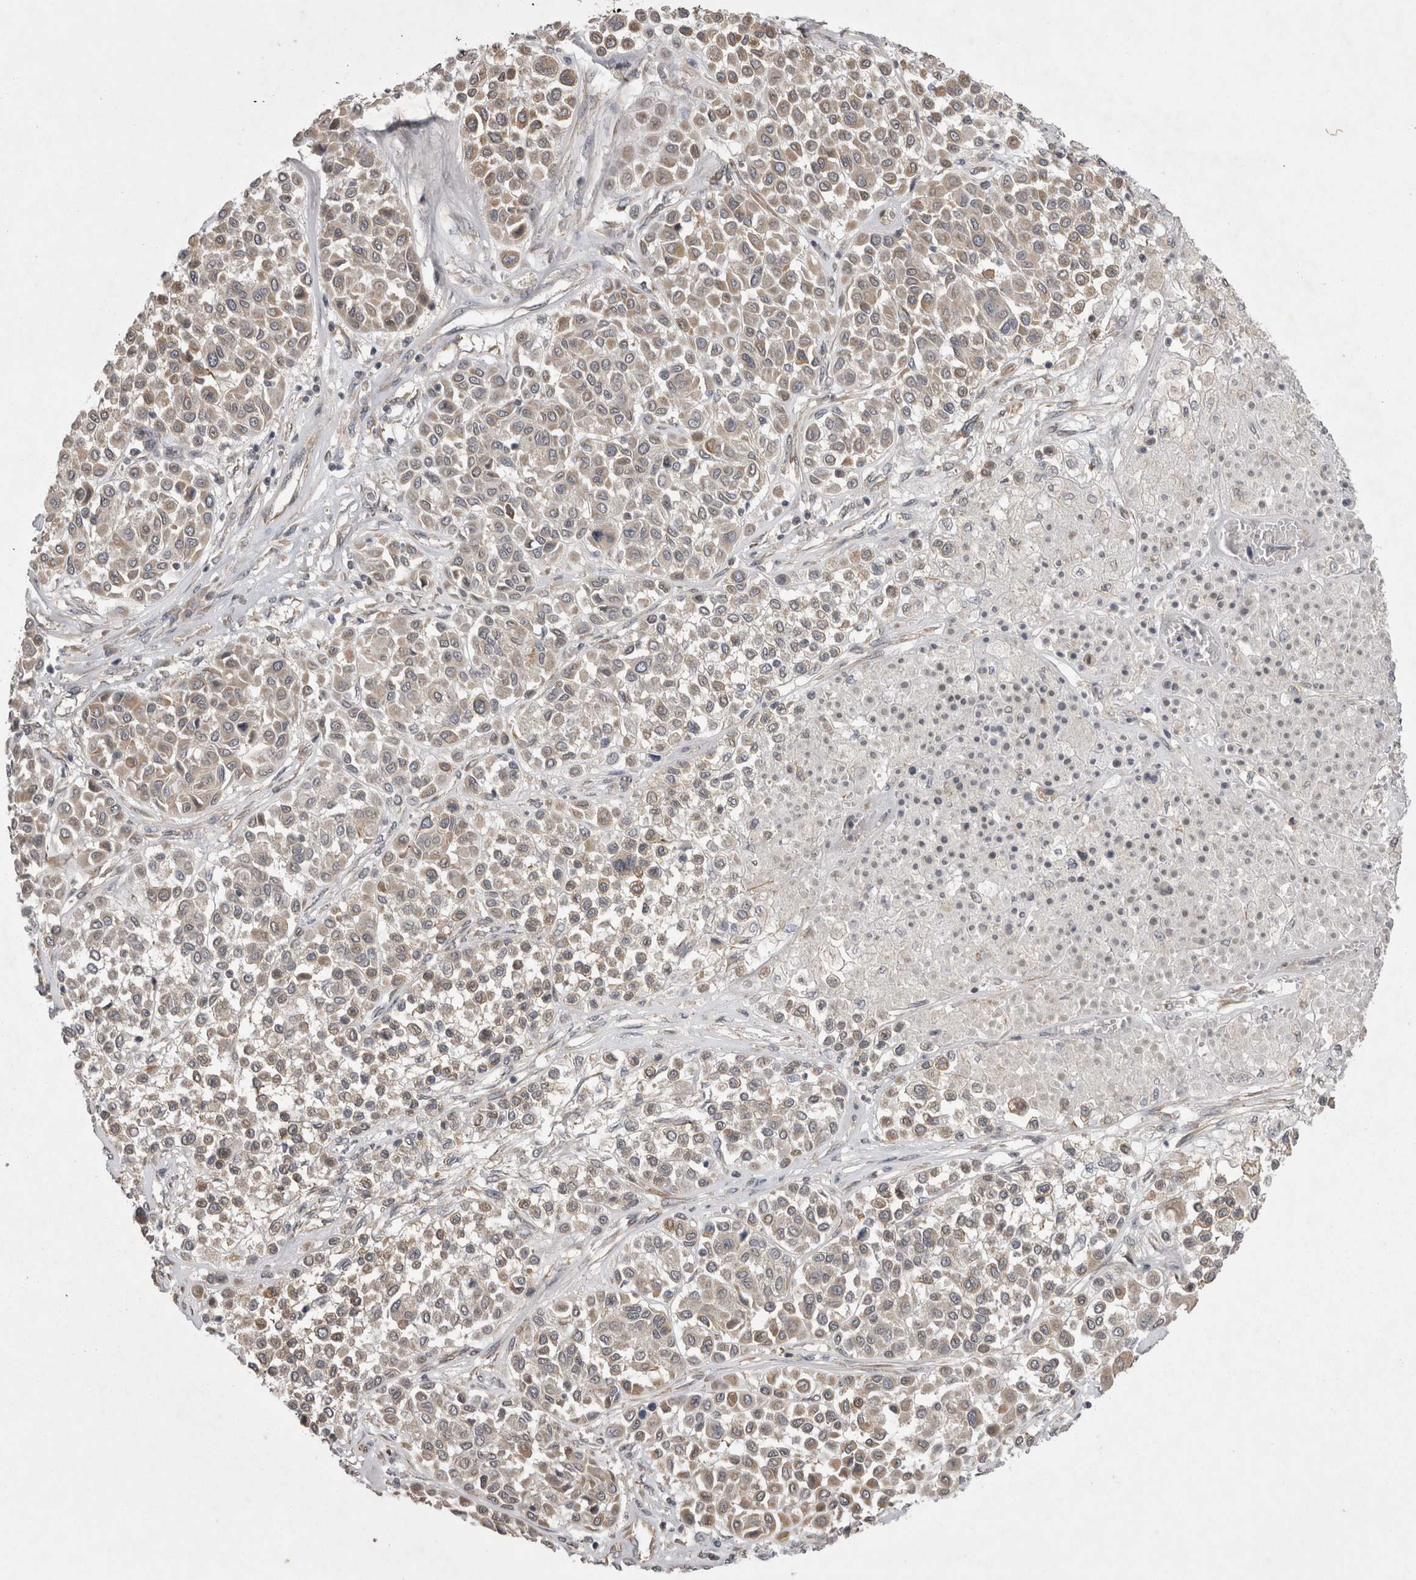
{"staining": {"intensity": "weak", "quantity": ">75%", "location": "cytoplasmic/membranous"}, "tissue": "melanoma", "cell_type": "Tumor cells", "image_type": "cancer", "snomed": [{"axis": "morphology", "description": "Malignant melanoma, Metastatic site"}, {"axis": "topography", "description": "Soft tissue"}], "caption": "Weak cytoplasmic/membranous positivity for a protein is appreciated in approximately >75% of tumor cells of malignant melanoma (metastatic site) using immunohistochemistry.", "gene": "TSPOAP1", "patient": {"sex": "male", "age": 41}}